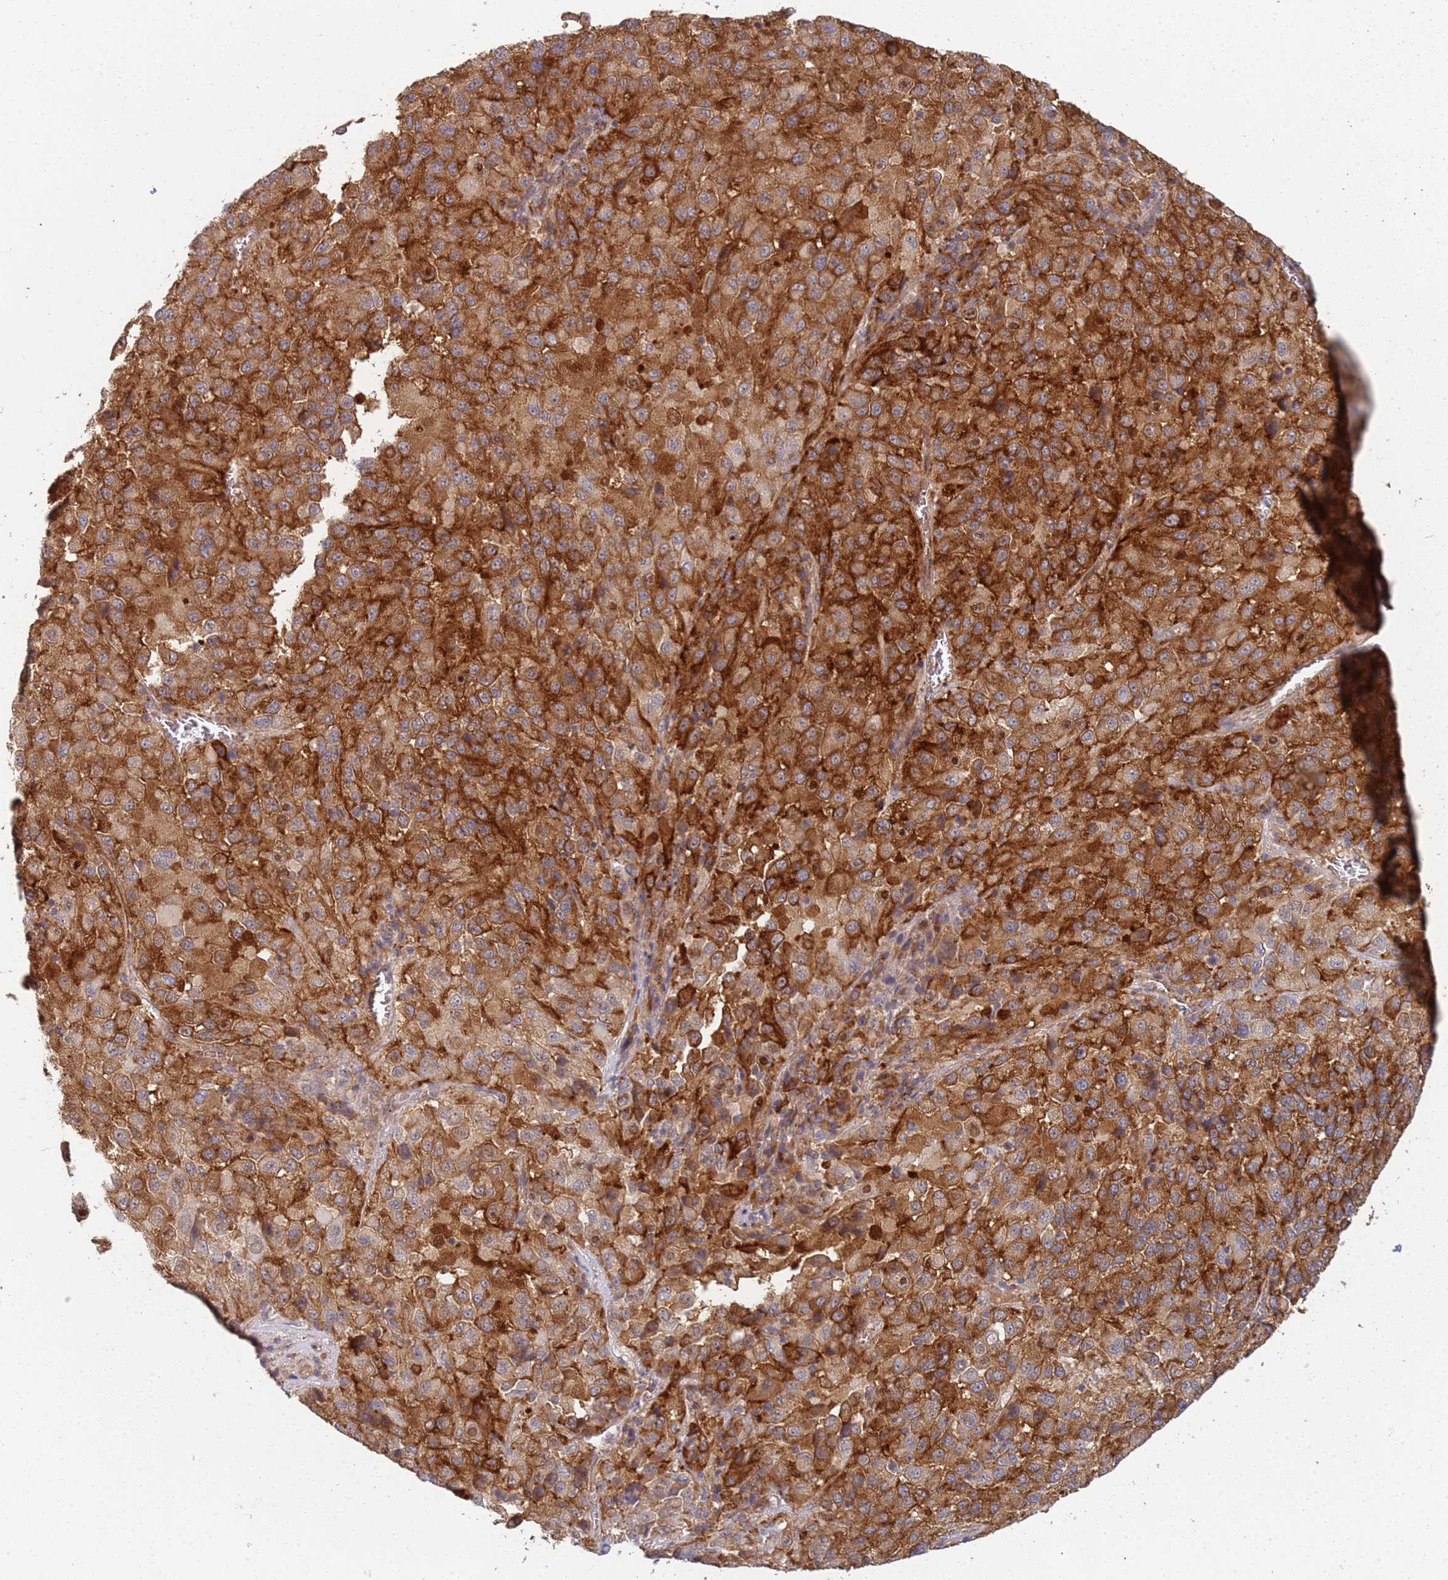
{"staining": {"intensity": "strong", "quantity": ">75%", "location": "cytoplasmic/membranous"}, "tissue": "melanoma", "cell_type": "Tumor cells", "image_type": "cancer", "snomed": [{"axis": "morphology", "description": "Malignant melanoma, Metastatic site"}, {"axis": "topography", "description": "Lung"}], "caption": "Immunohistochemistry of human melanoma exhibits high levels of strong cytoplasmic/membranous staining in approximately >75% of tumor cells.", "gene": "ABCB6", "patient": {"sex": "male", "age": 64}}